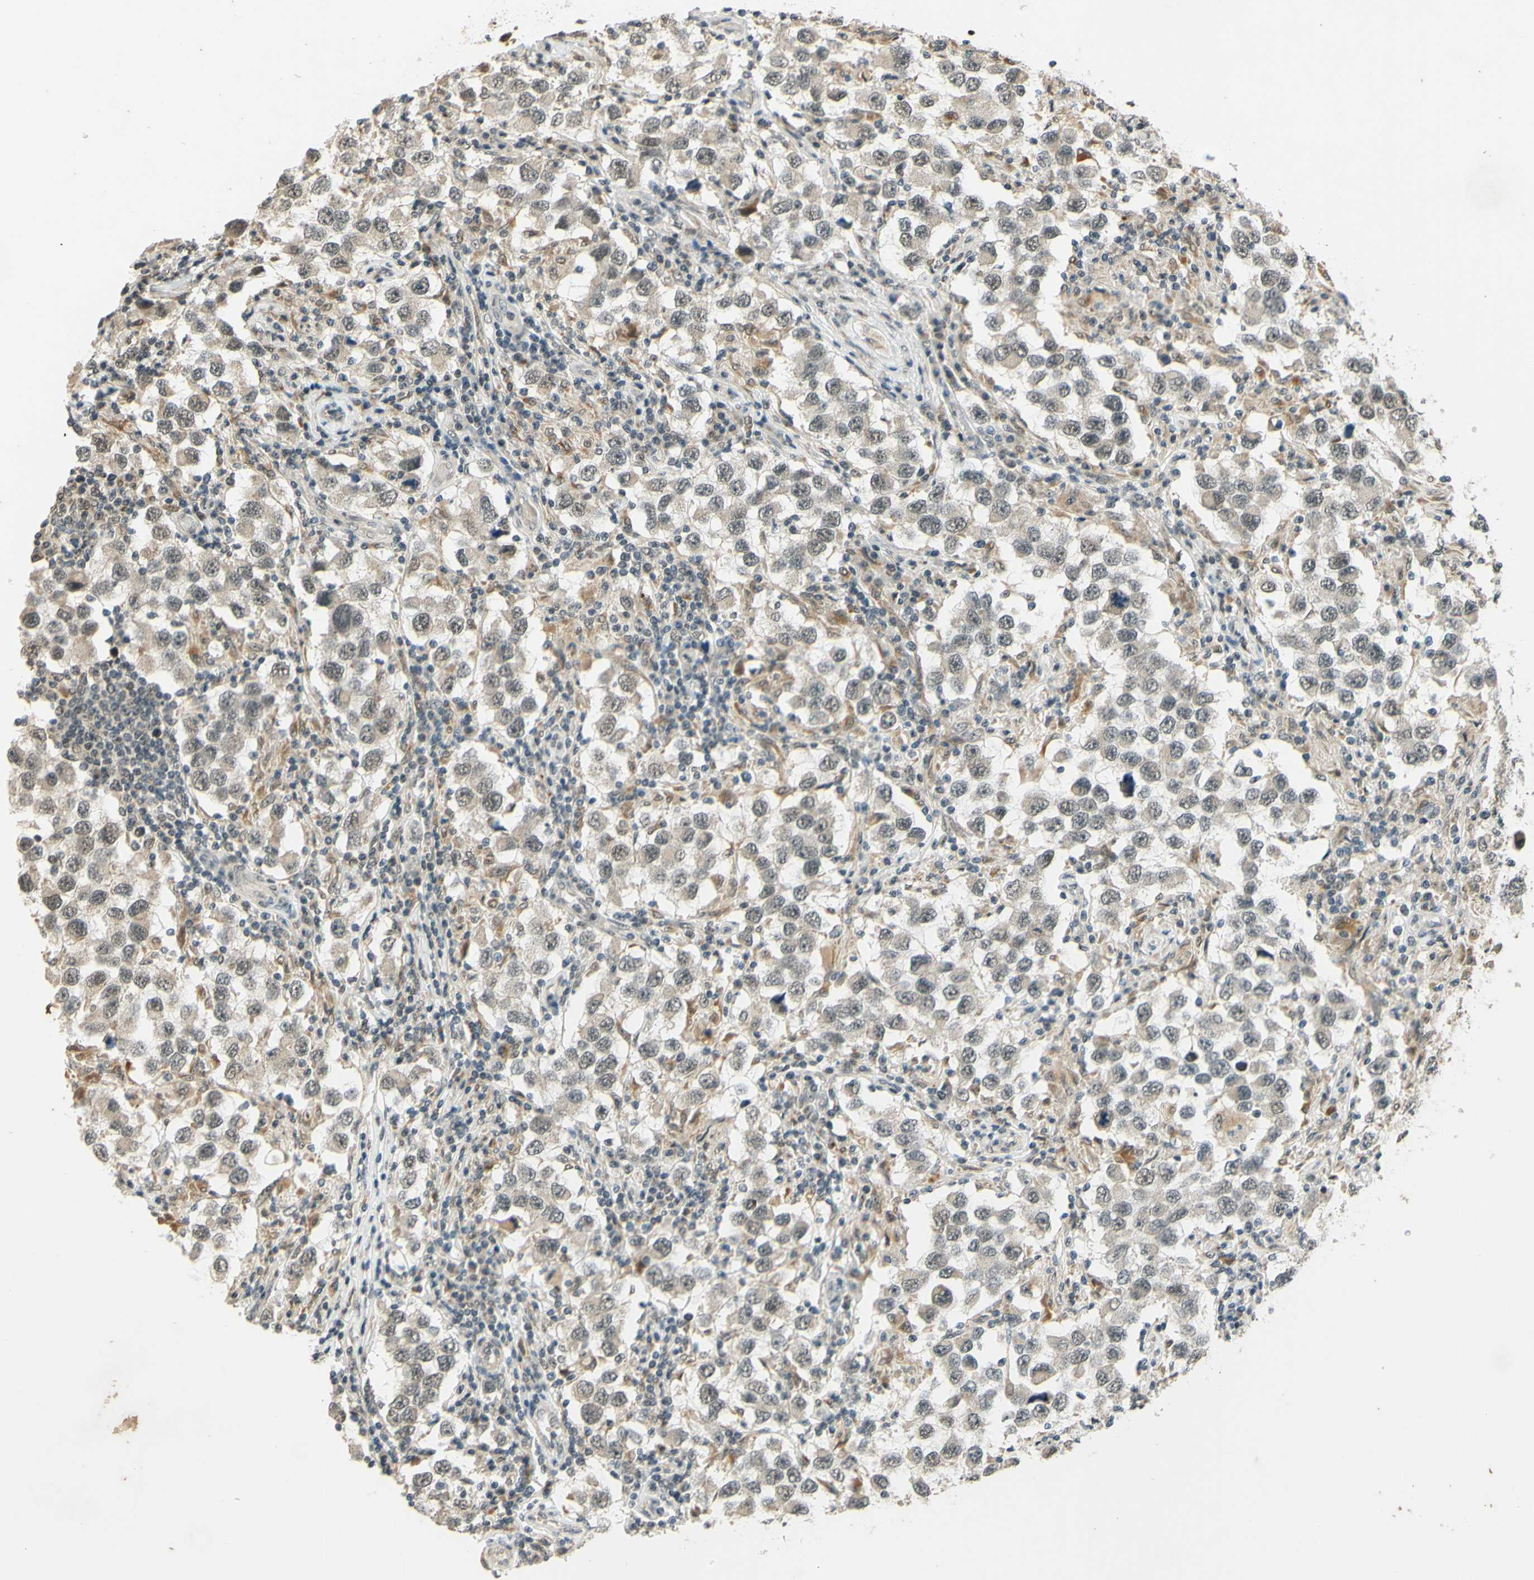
{"staining": {"intensity": "weak", "quantity": "25%-75%", "location": "nuclear"}, "tissue": "testis cancer", "cell_type": "Tumor cells", "image_type": "cancer", "snomed": [{"axis": "morphology", "description": "Carcinoma, Embryonal, NOS"}, {"axis": "topography", "description": "Testis"}], "caption": "Testis embryonal carcinoma stained with a brown dye reveals weak nuclear positive positivity in about 25%-75% of tumor cells.", "gene": "SMARCB1", "patient": {"sex": "male", "age": 21}}